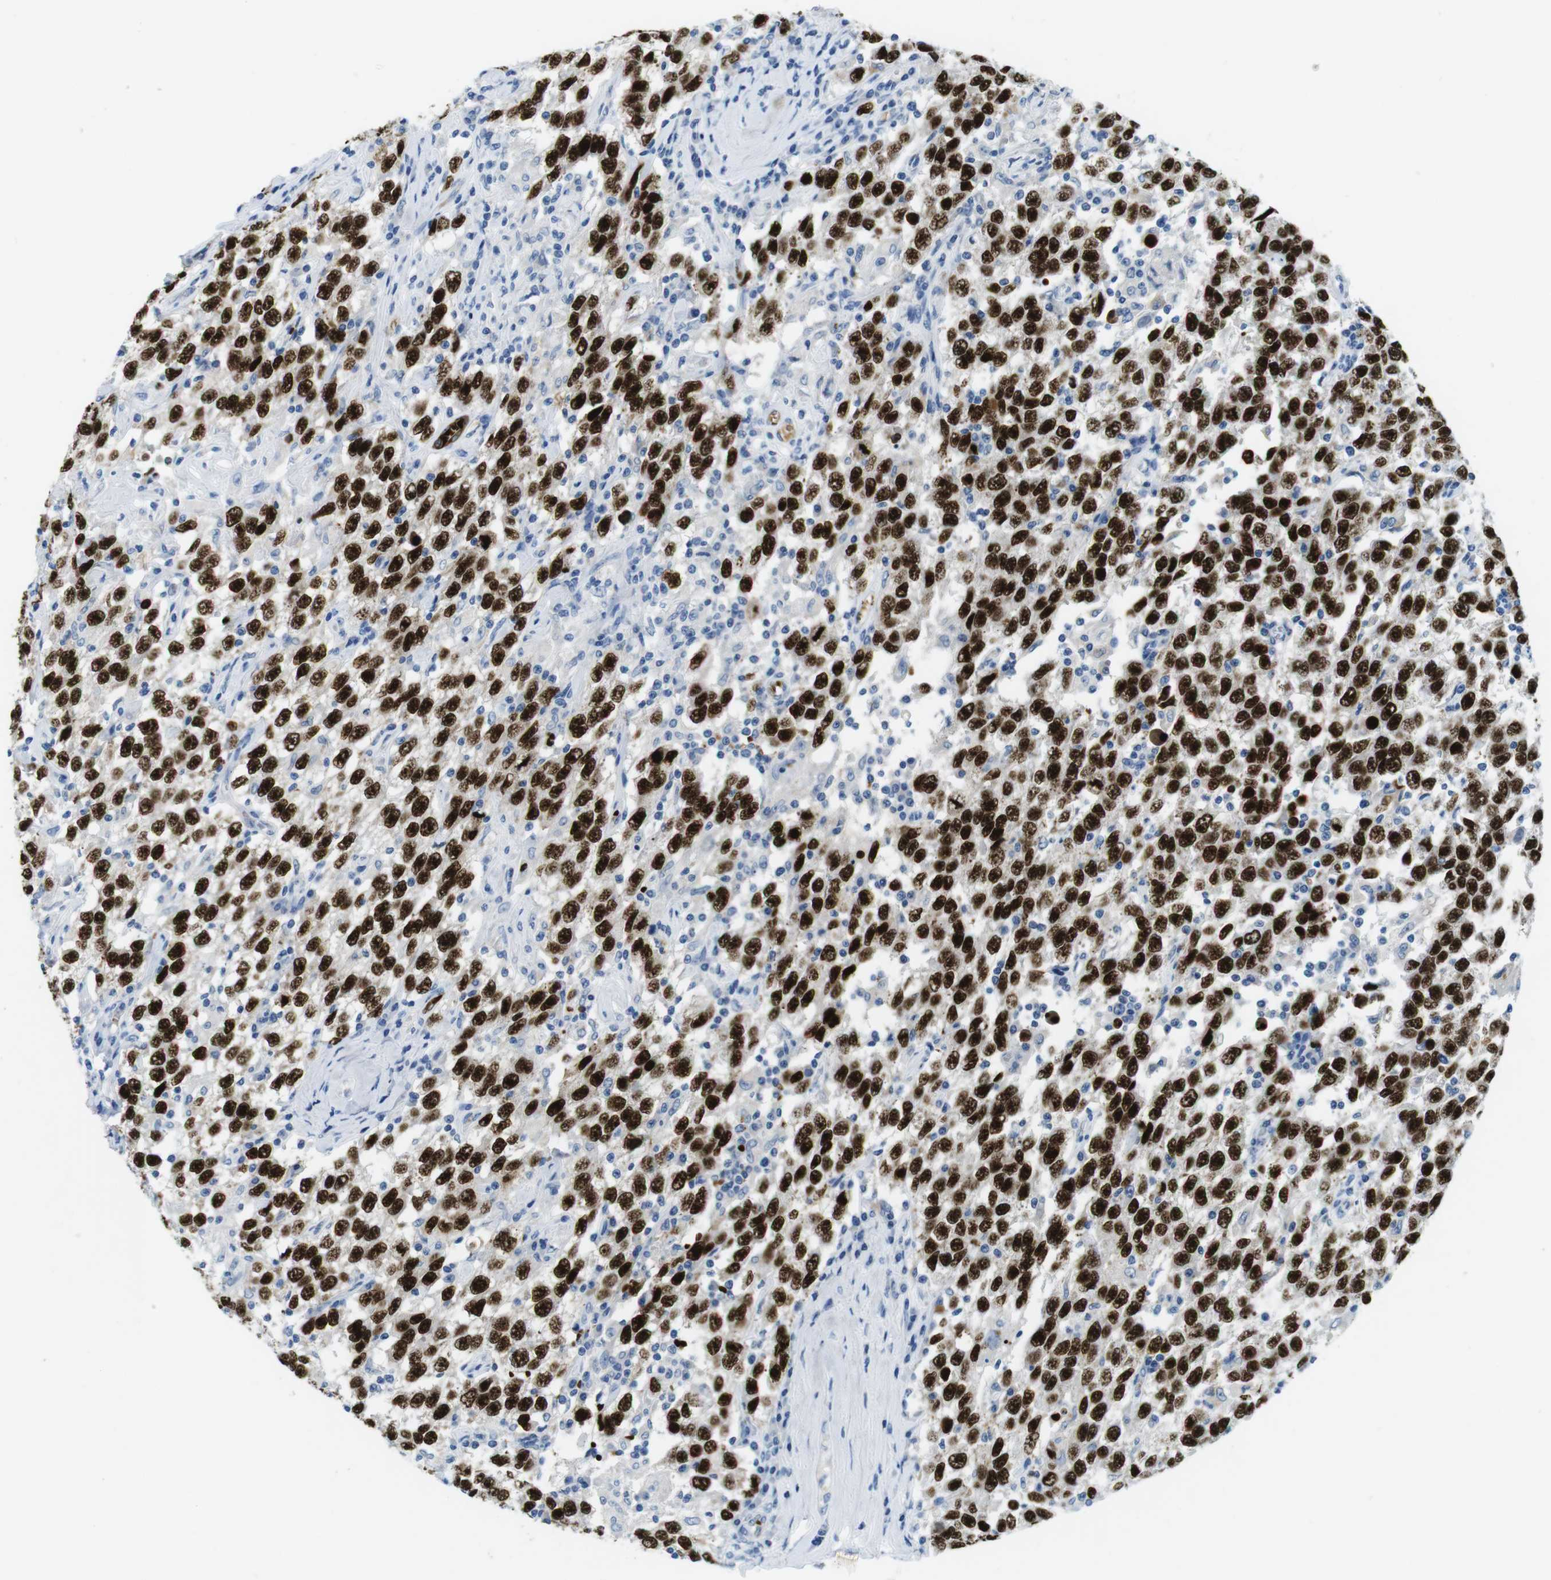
{"staining": {"intensity": "strong", "quantity": ">75%", "location": "nuclear"}, "tissue": "testis cancer", "cell_type": "Tumor cells", "image_type": "cancer", "snomed": [{"axis": "morphology", "description": "Seminoma, NOS"}, {"axis": "topography", "description": "Testis"}], "caption": "Testis seminoma tissue demonstrates strong nuclear positivity in approximately >75% of tumor cells", "gene": "TFAP2C", "patient": {"sex": "male", "age": 41}}